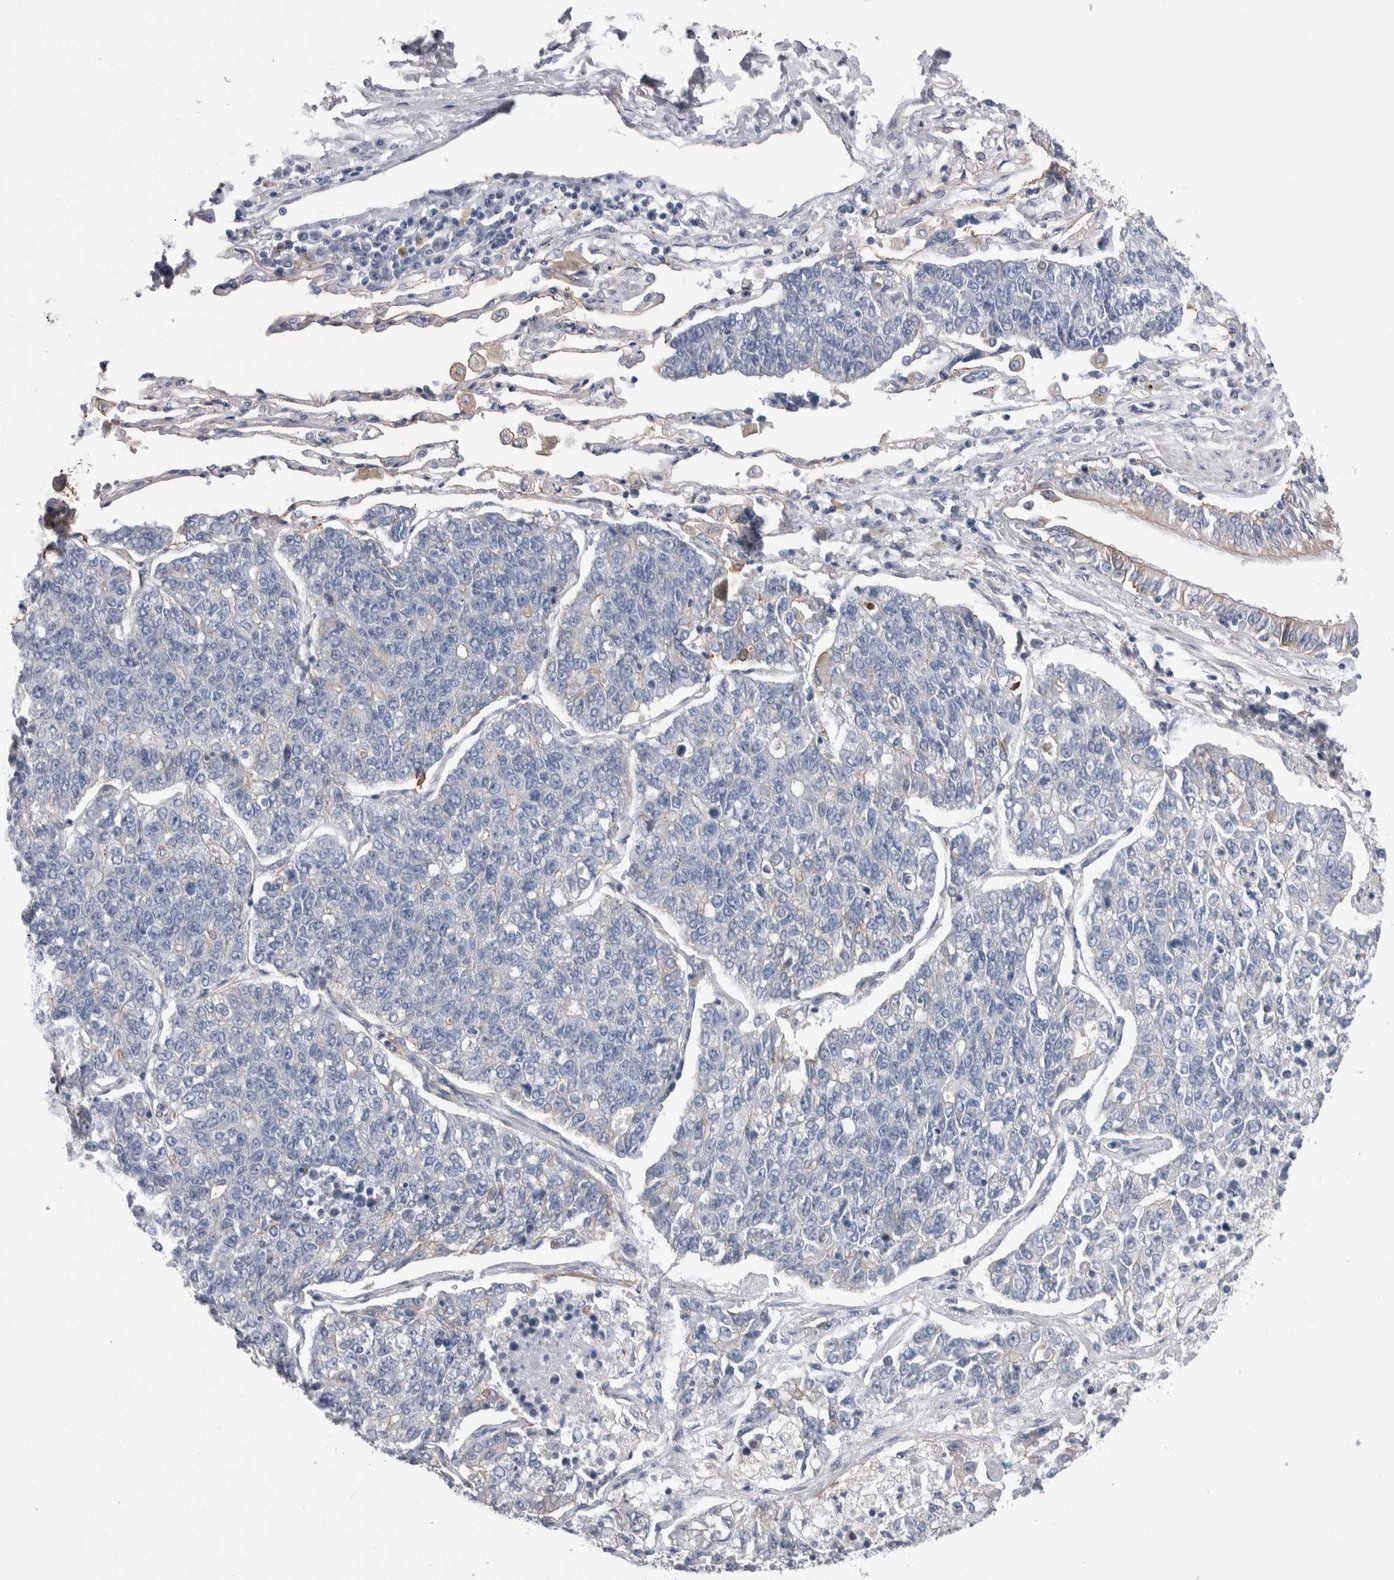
{"staining": {"intensity": "negative", "quantity": "none", "location": "none"}, "tissue": "lung cancer", "cell_type": "Tumor cells", "image_type": "cancer", "snomed": [{"axis": "morphology", "description": "Adenocarcinoma, NOS"}, {"axis": "topography", "description": "Lung"}], "caption": "IHC of lung cancer (adenocarcinoma) exhibits no positivity in tumor cells.", "gene": "KIF12", "patient": {"sex": "male", "age": 49}}